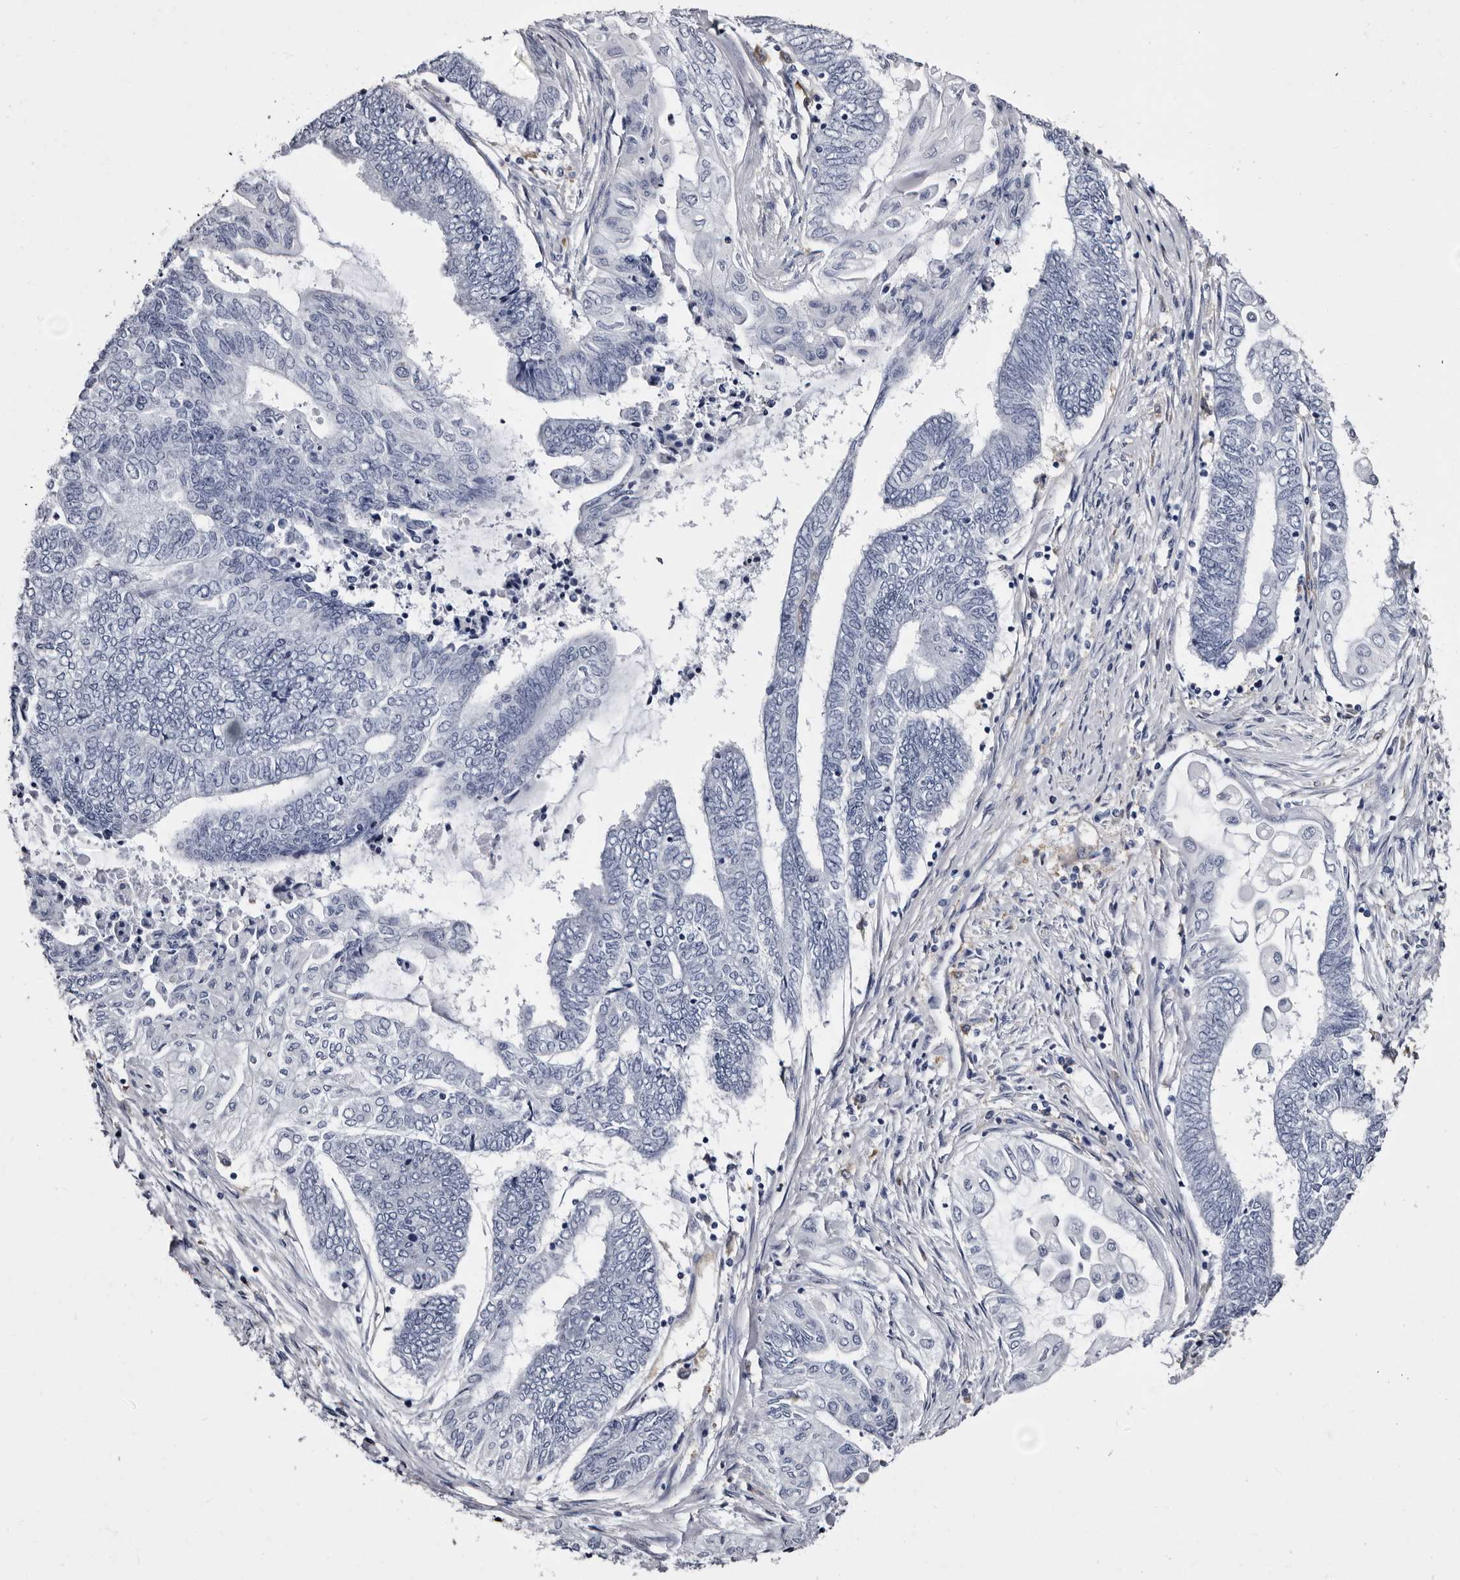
{"staining": {"intensity": "negative", "quantity": "none", "location": "none"}, "tissue": "endometrial cancer", "cell_type": "Tumor cells", "image_type": "cancer", "snomed": [{"axis": "morphology", "description": "Adenocarcinoma, NOS"}, {"axis": "topography", "description": "Uterus"}, {"axis": "topography", "description": "Endometrium"}], "caption": "A high-resolution image shows immunohistochemistry staining of endometrial cancer, which displays no significant positivity in tumor cells.", "gene": "EPB41L3", "patient": {"sex": "female", "age": 70}}